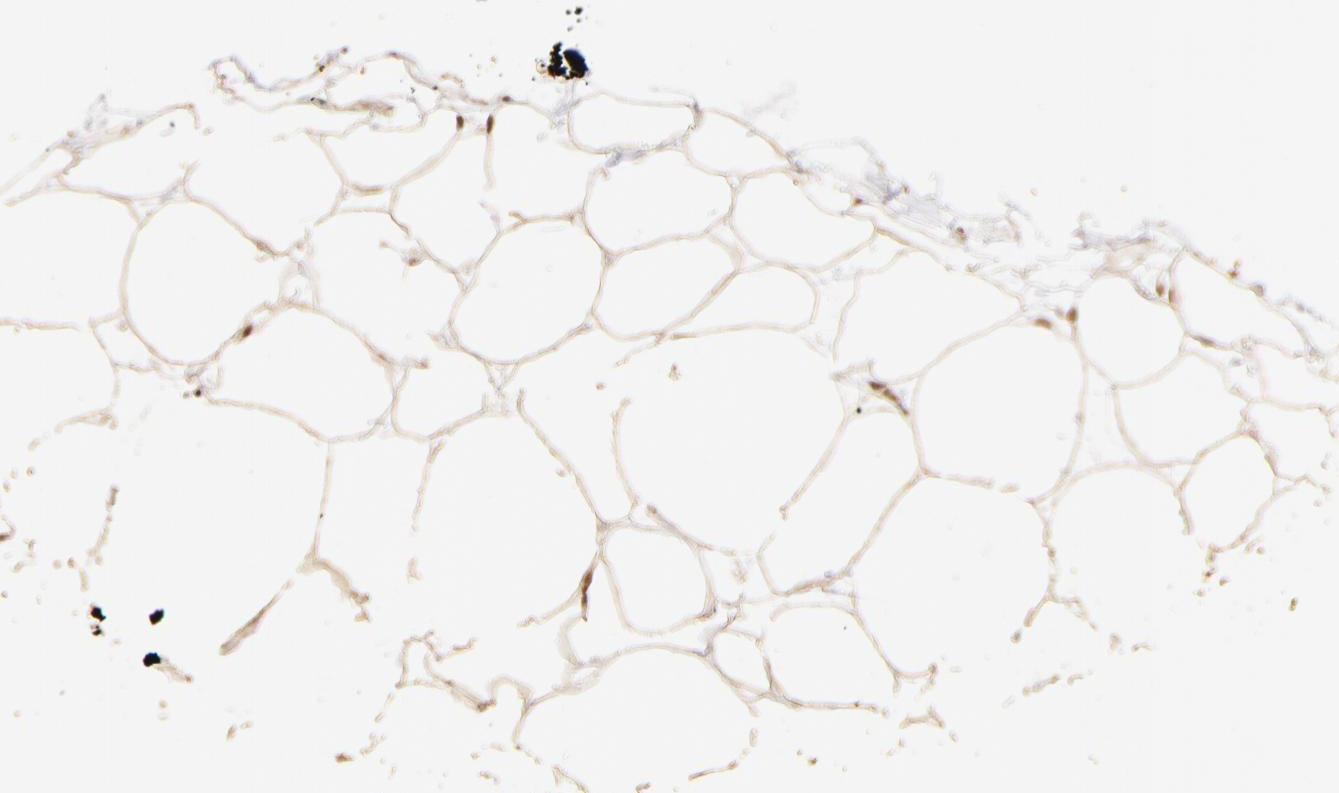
{"staining": {"intensity": "moderate", "quantity": ">75%", "location": "cytoplasmic/membranous,nuclear"}, "tissue": "adipose tissue", "cell_type": "Adipocytes", "image_type": "normal", "snomed": [{"axis": "morphology", "description": "Normal tissue, NOS"}, {"axis": "topography", "description": "Breast"}], "caption": "Moderate cytoplasmic/membranous,nuclear positivity for a protein is present in approximately >75% of adipocytes of unremarkable adipose tissue using IHC.", "gene": "CLOCK", "patient": {"sex": "female", "age": 22}}